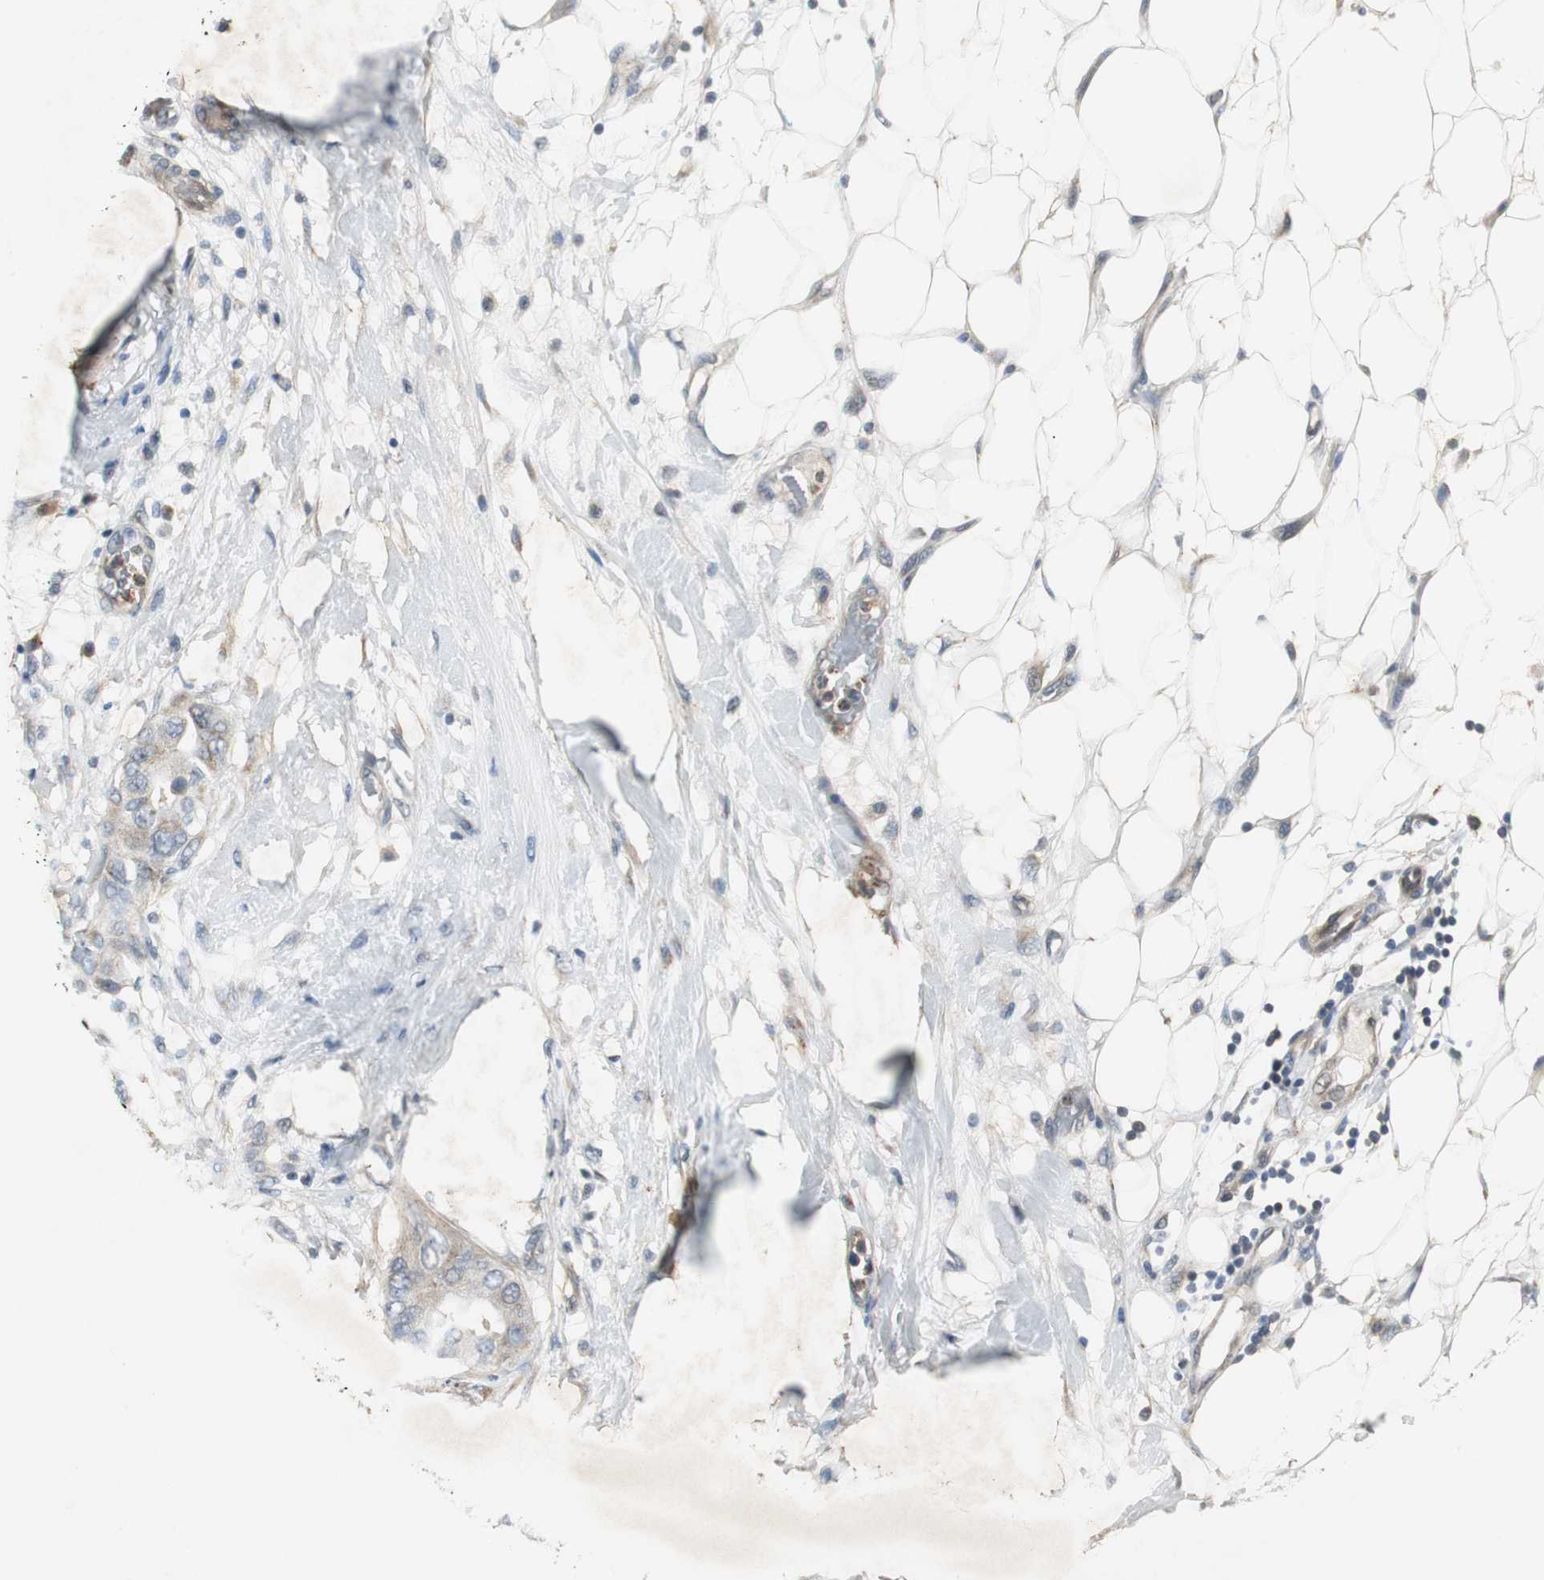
{"staining": {"intensity": "weak", "quantity": ">75%", "location": "cytoplasmic/membranous"}, "tissue": "breast cancer", "cell_type": "Tumor cells", "image_type": "cancer", "snomed": [{"axis": "morphology", "description": "Duct carcinoma"}, {"axis": "topography", "description": "Breast"}], "caption": "Protein positivity by IHC shows weak cytoplasmic/membranous expression in approximately >75% of tumor cells in breast intraductal carcinoma. (Brightfield microscopy of DAB IHC at high magnification).", "gene": "JTB", "patient": {"sex": "female", "age": 40}}